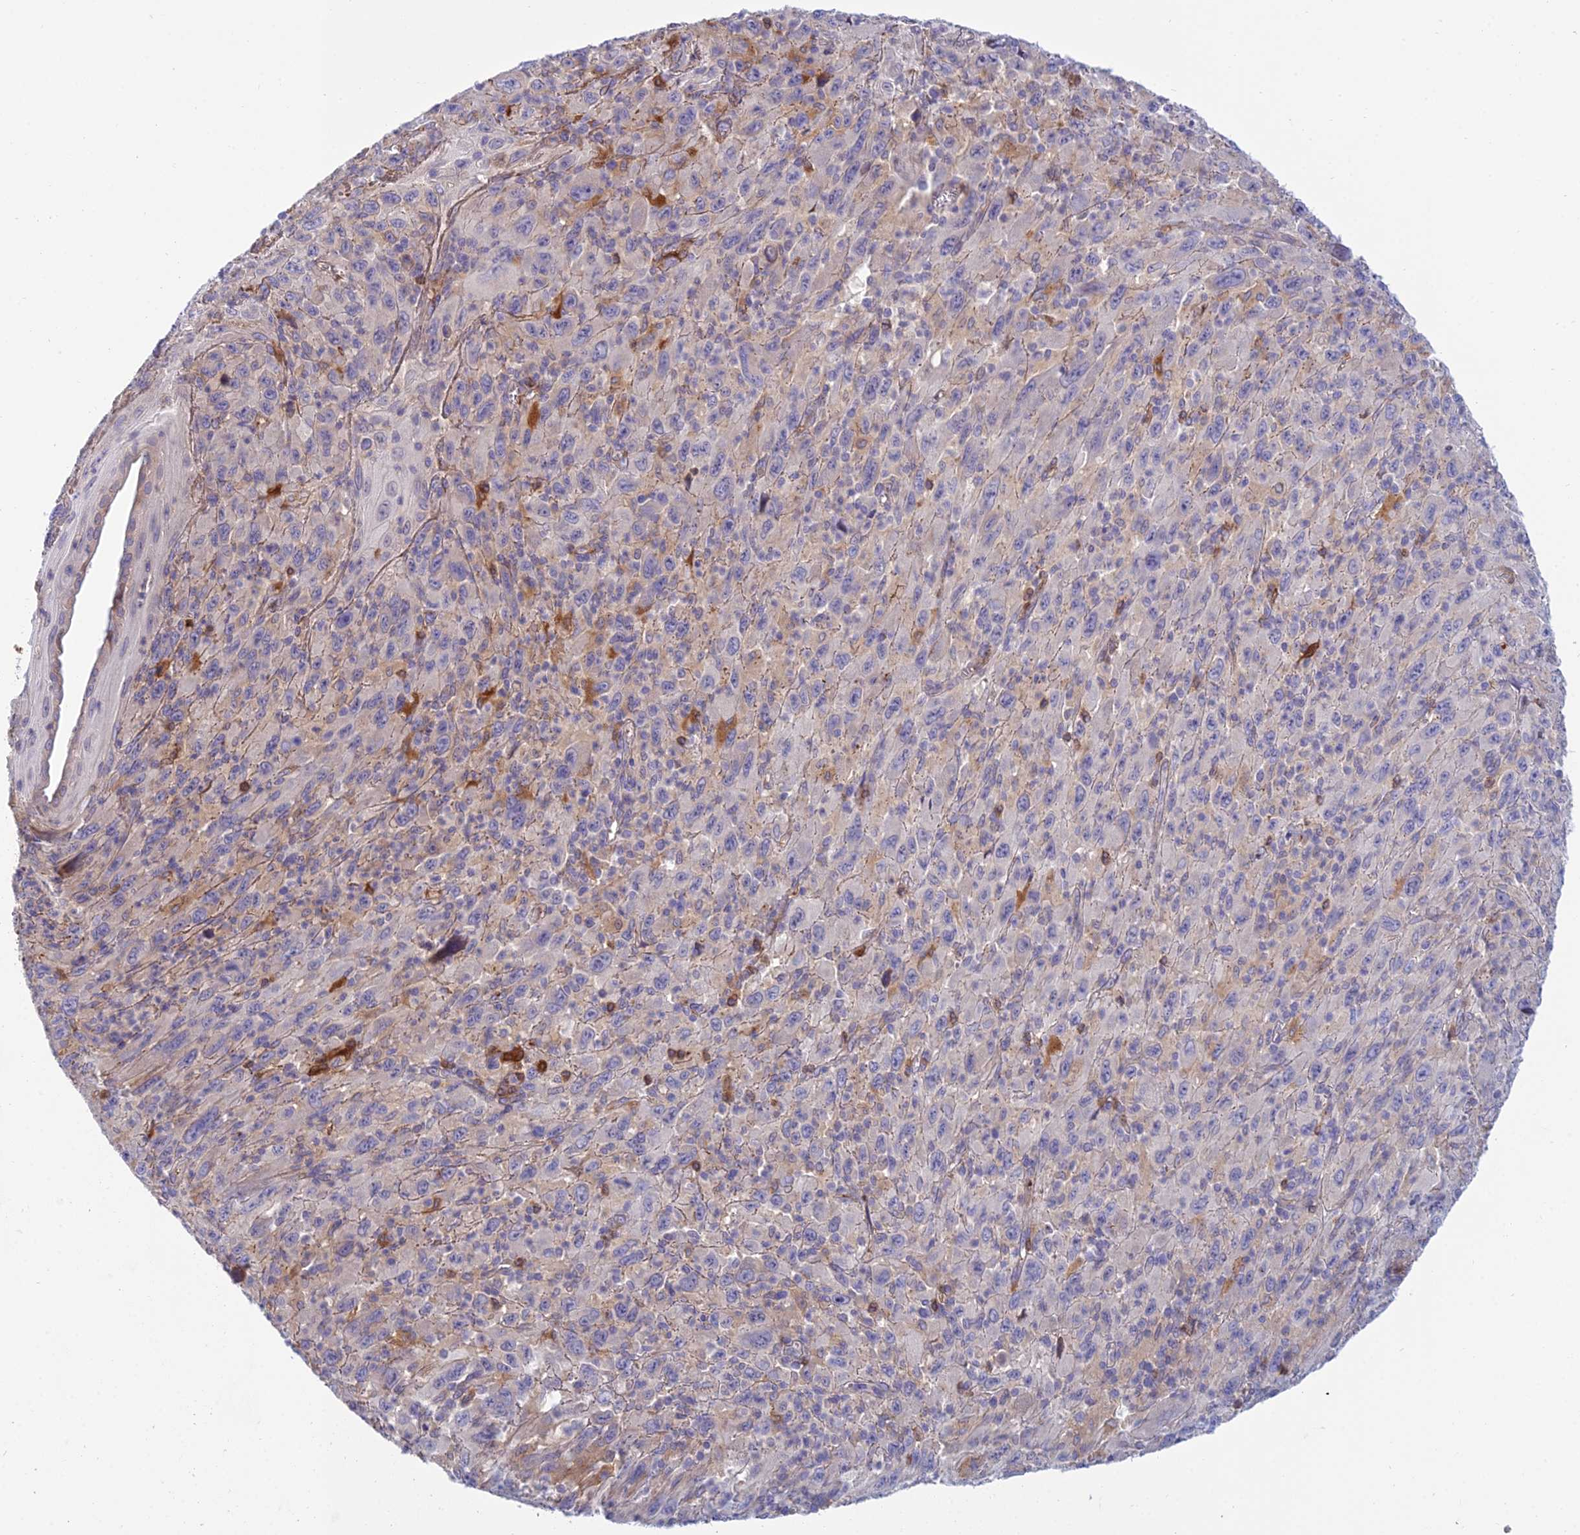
{"staining": {"intensity": "negative", "quantity": "none", "location": "none"}, "tissue": "melanoma", "cell_type": "Tumor cells", "image_type": "cancer", "snomed": [{"axis": "morphology", "description": "Malignant melanoma, Metastatic site"}, {"axis": "topography", "description": "Skin"}], "caption": "Tumor cells show no significant protein positivity in malignant melanoma (metastatic site).", "gene": "DUS2", "patient": {"sex": "female", "age": 56}}